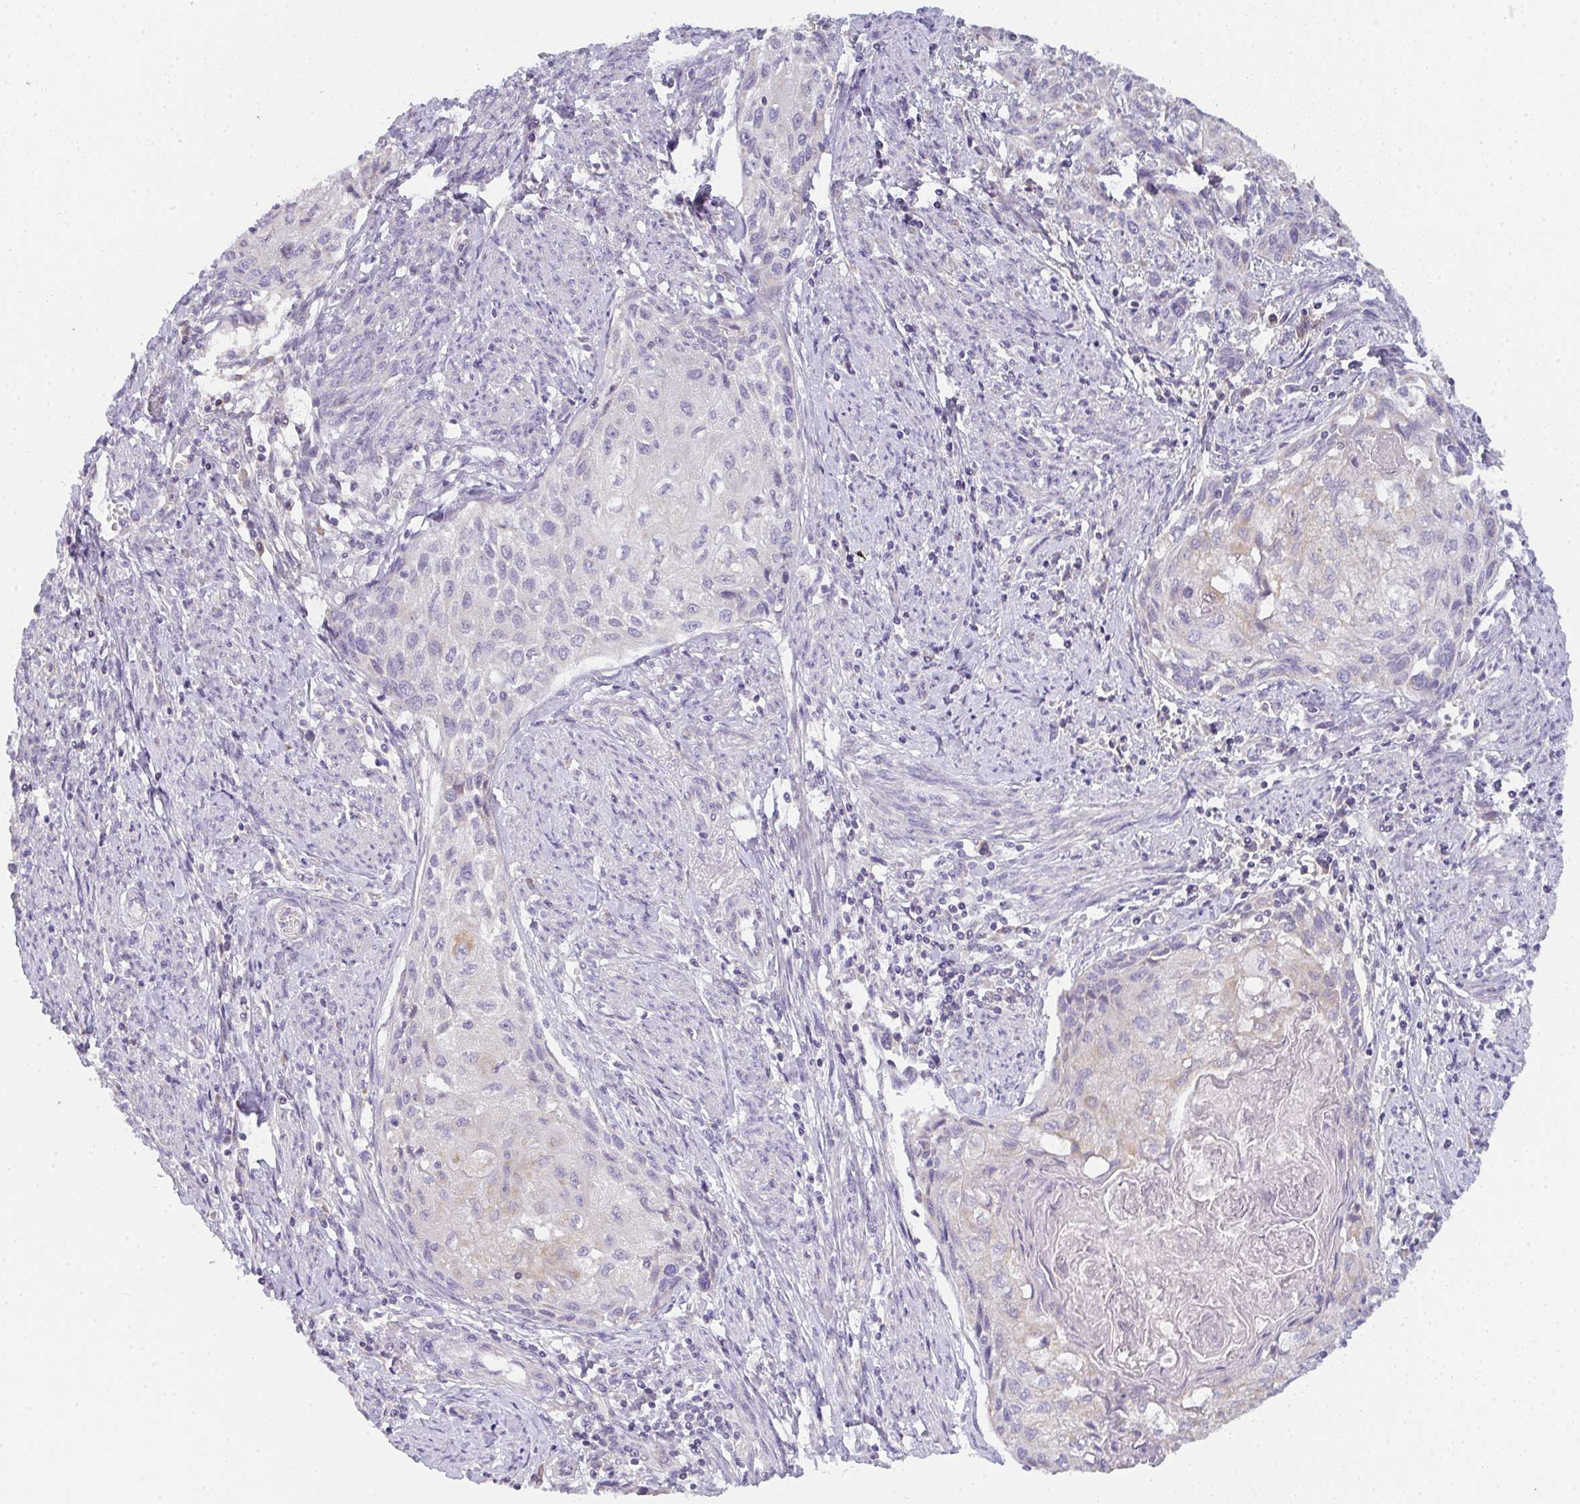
{"staining": {"intensity": "moderate", "quantity": "<25%", "location": "cytoplasmic/membranous"}, "tissue": "cervical cancer", "cell_type": "Tumor cells", "image_type": "cancer", "snomed": [{"axis": "morphology", "description": "Squamous cell carcinoma, NOS"}, {"axis": "topography", "description": "Cervix"}], "caption": "Moderate cytoplasmic/membranous protein staining is present in approximately <25% of tumor cells in cervical squamous cell carcinoma. Ihc stains the protein of interest in brown and the nuclei are stained blue.", "gene": "CACNA1S", "patient": {"sex": "female", "age": 67}}